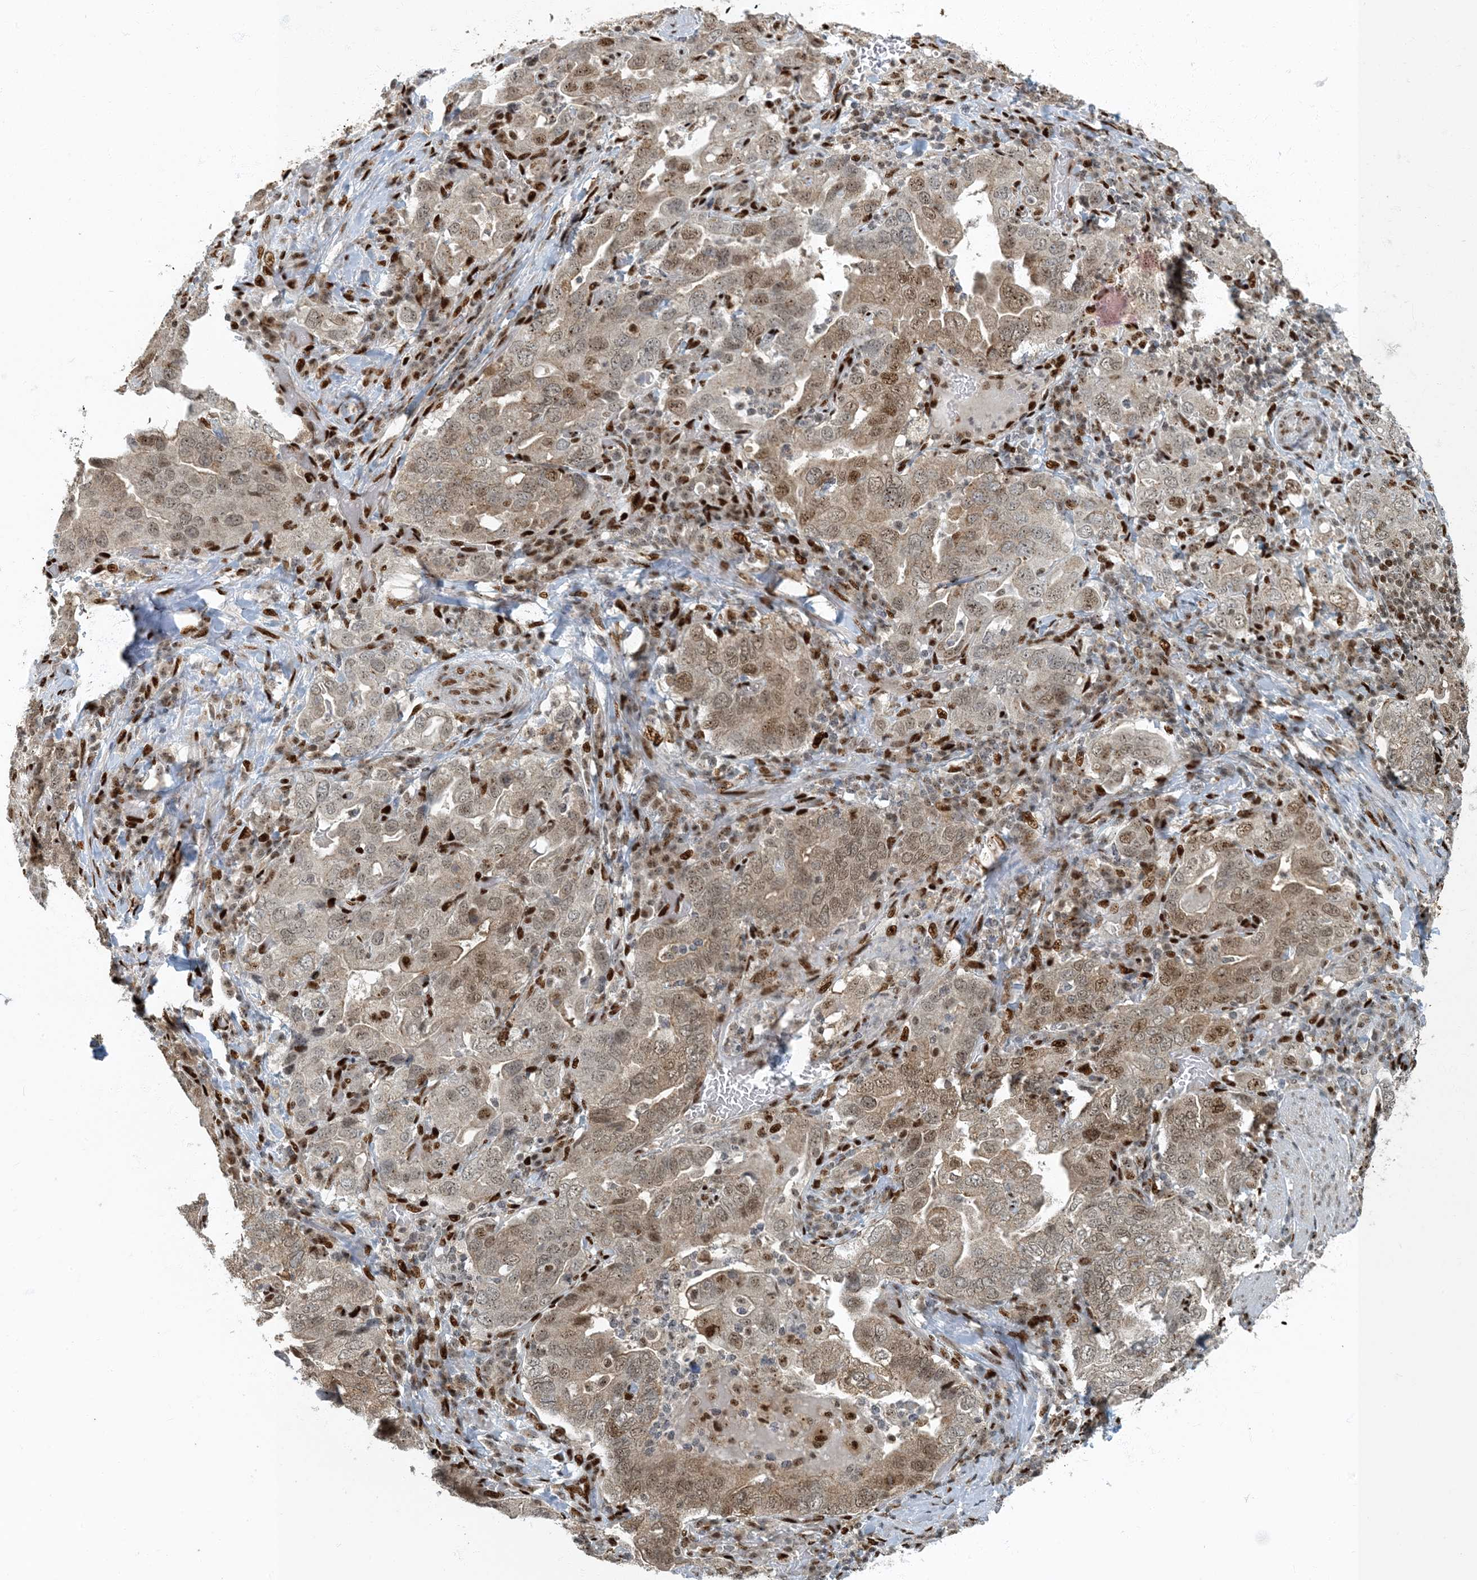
{"staining": {"intensity": "moderate", "quantity": ">75%", "location": "cytoplasmic/membranous,nuclear"}, "tissue": "stomach cancer", "cell_type": "Tumor cells", "image_type": "cancer", "snomed": [{"axis": "morphology", "description": "Adenocarcinoma, NOS"}, {"axis": "topography", "description": "Stomach, upper"}], "caption": "An immunohistochemistry (IHC) histopathology image of tumor tissue is shown. Protein staining in brown highlights moderate cytoplasmic/membranous and nuclear positivity in stomach adenocarcinoma within tumor cells.", "gene": "MBD1", "patient": {"sex": "male", "age": 62}}